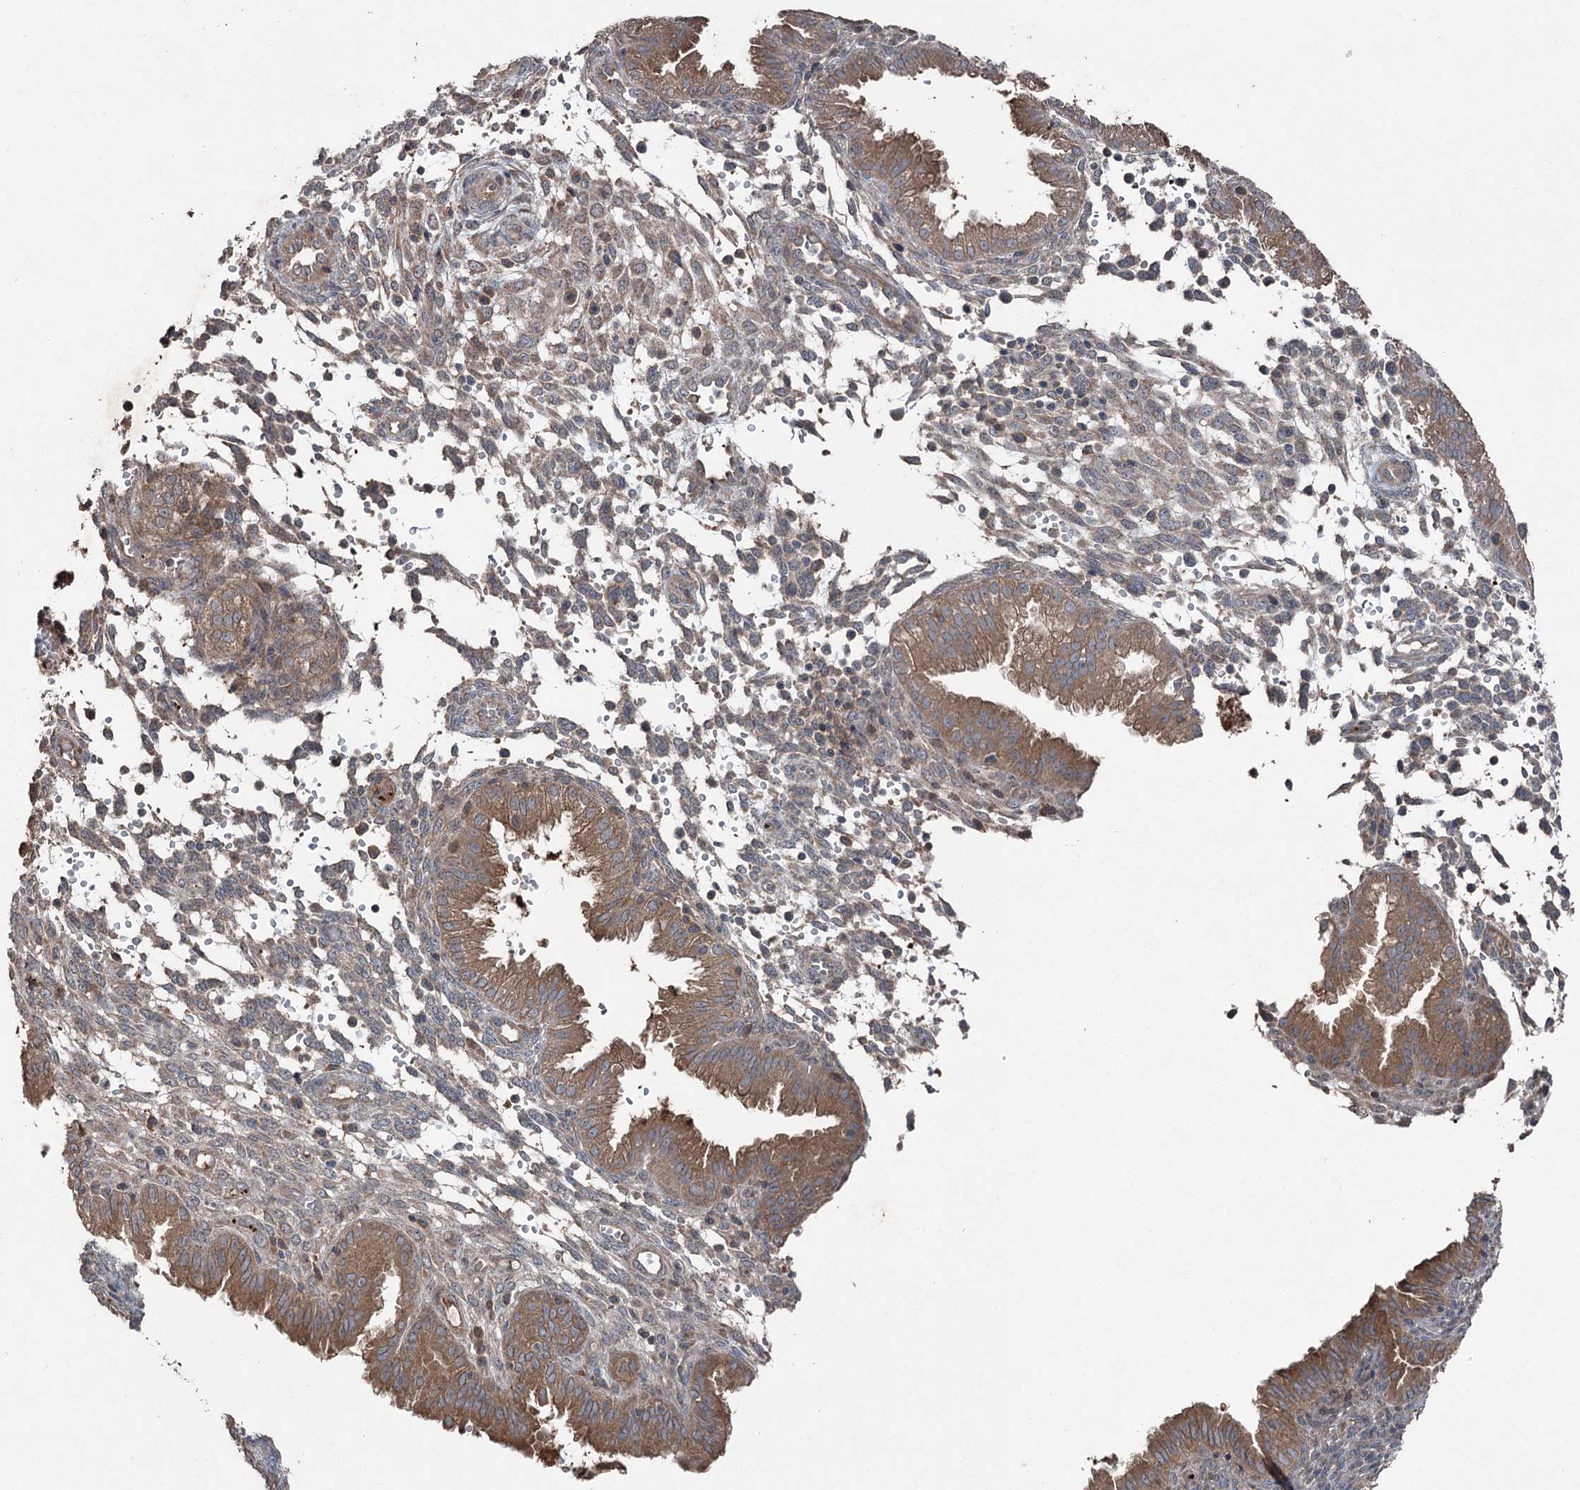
{"staining": {"intensity": "weak", "quantity": "<25%", "location": "cytoplasmic/membranous"}, "tissue": "endometrium", "cell_type": "Cells in endometrial stroma", "image_type": "normal", "snomed": [{"axis": "morphology", "description": "Normal tissue, NOS"}, {"axis": "topography", "description": "Endometrium"}], "caption": "This photomicrograph is of unremarkable endometrium stained with IHC to label a protein in brown with the nuclei are counter-stained blue. There is no expression in cells in endometrial stroma. (Brightfield microscopy of DAB (3,3'-diaminobenzidine) immunohistochemistry at high magnification).", "gene": "MAPK8IP2", "patient": {"sex": "female", "age": 33}}